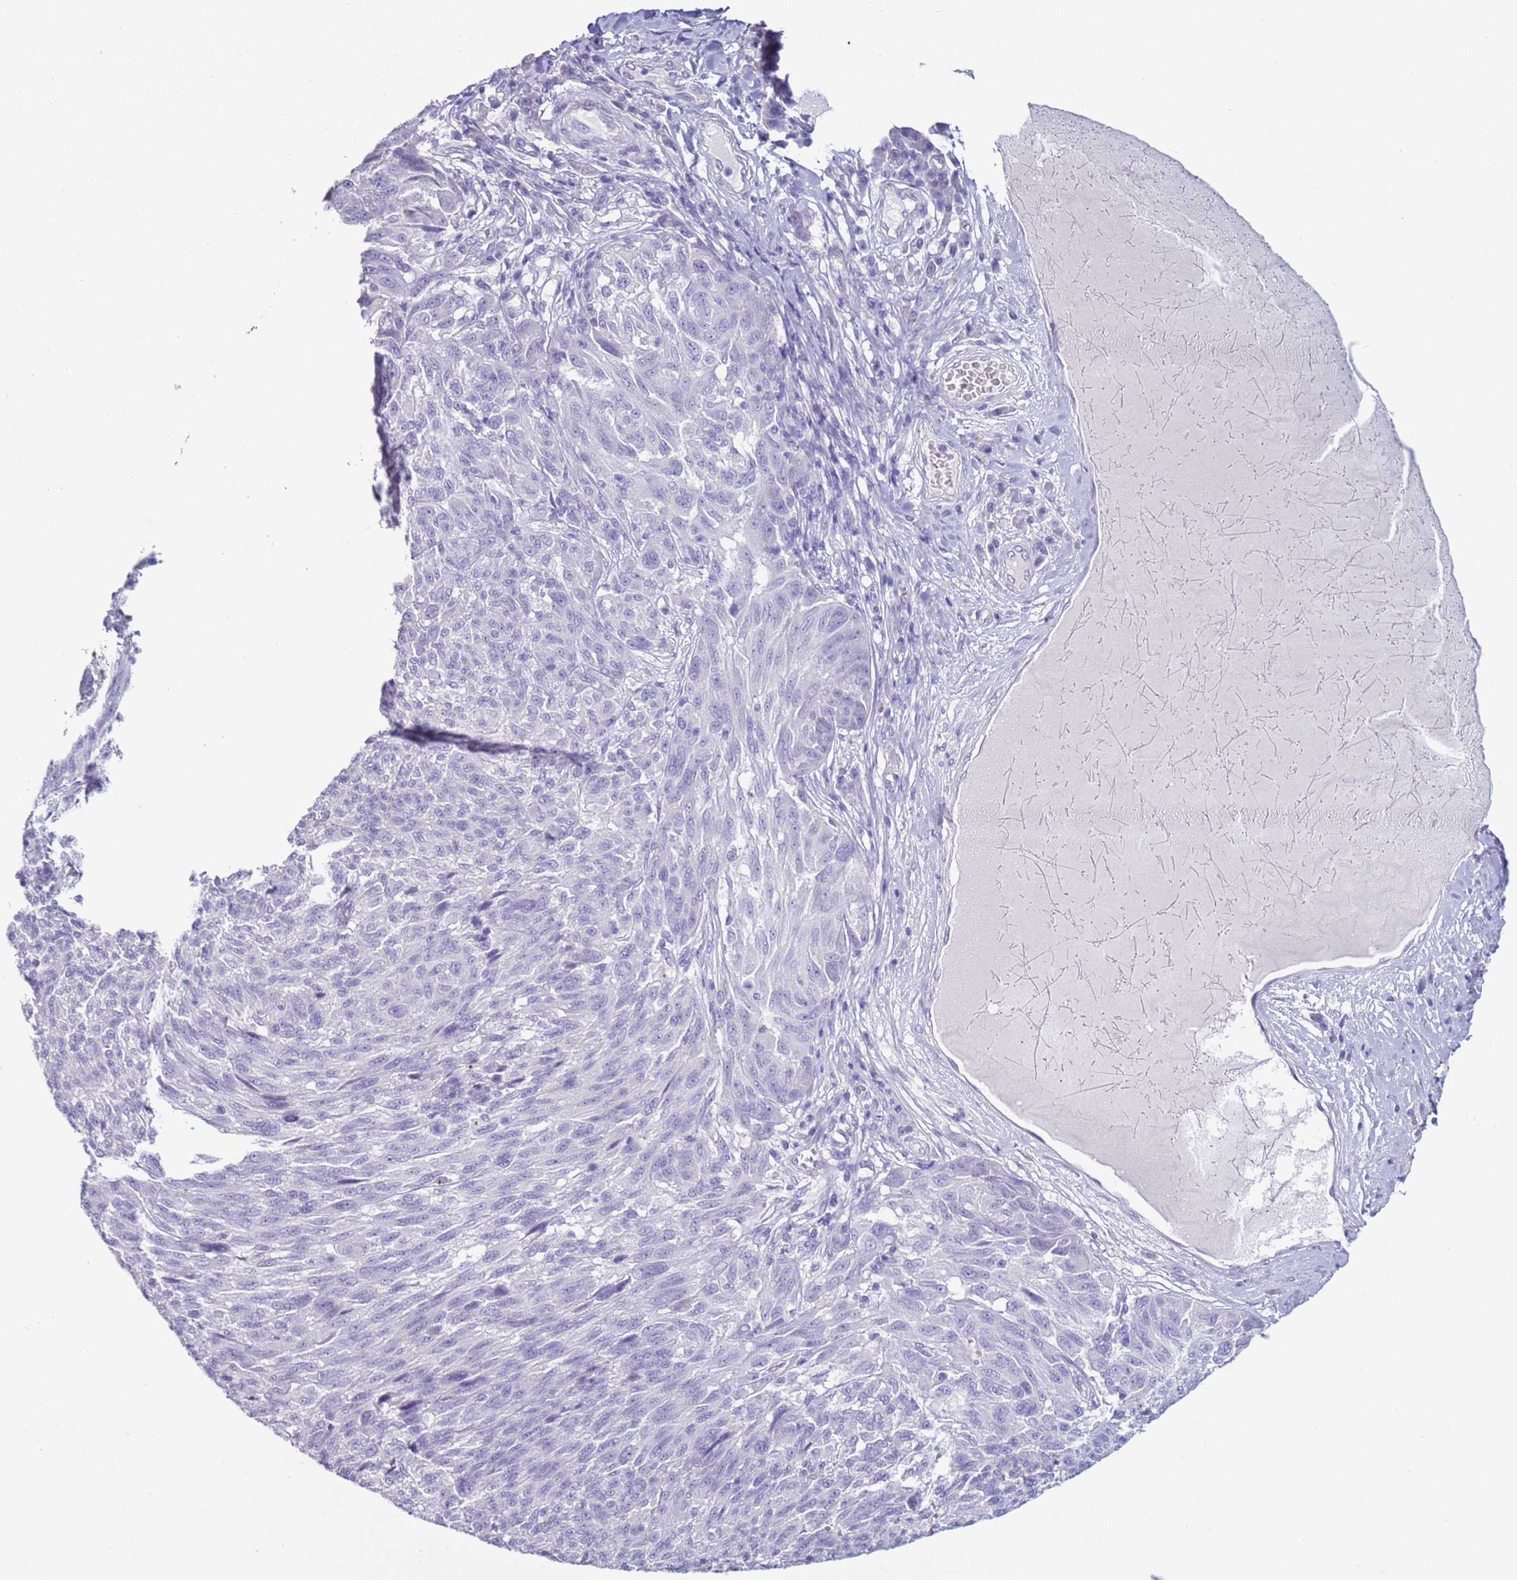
{"staining": {"intensity": "negative", "quantity": "none", "location": "none"}, "tissue": "melanoma", "cell_type": "Tumor cells", "image_type": "cancer", "snomed": [{"axis": "morphology", "description": "Malignant melanoma, NOS"}, {"axis": "topography", "description": "Skin"}], "caption": "Malignant melanoma was stained to show a protein in brown. There is no significant positivity in tumor cells.", "gene": "NPAP1", "patient": {"sex": "male", "age": 53}}